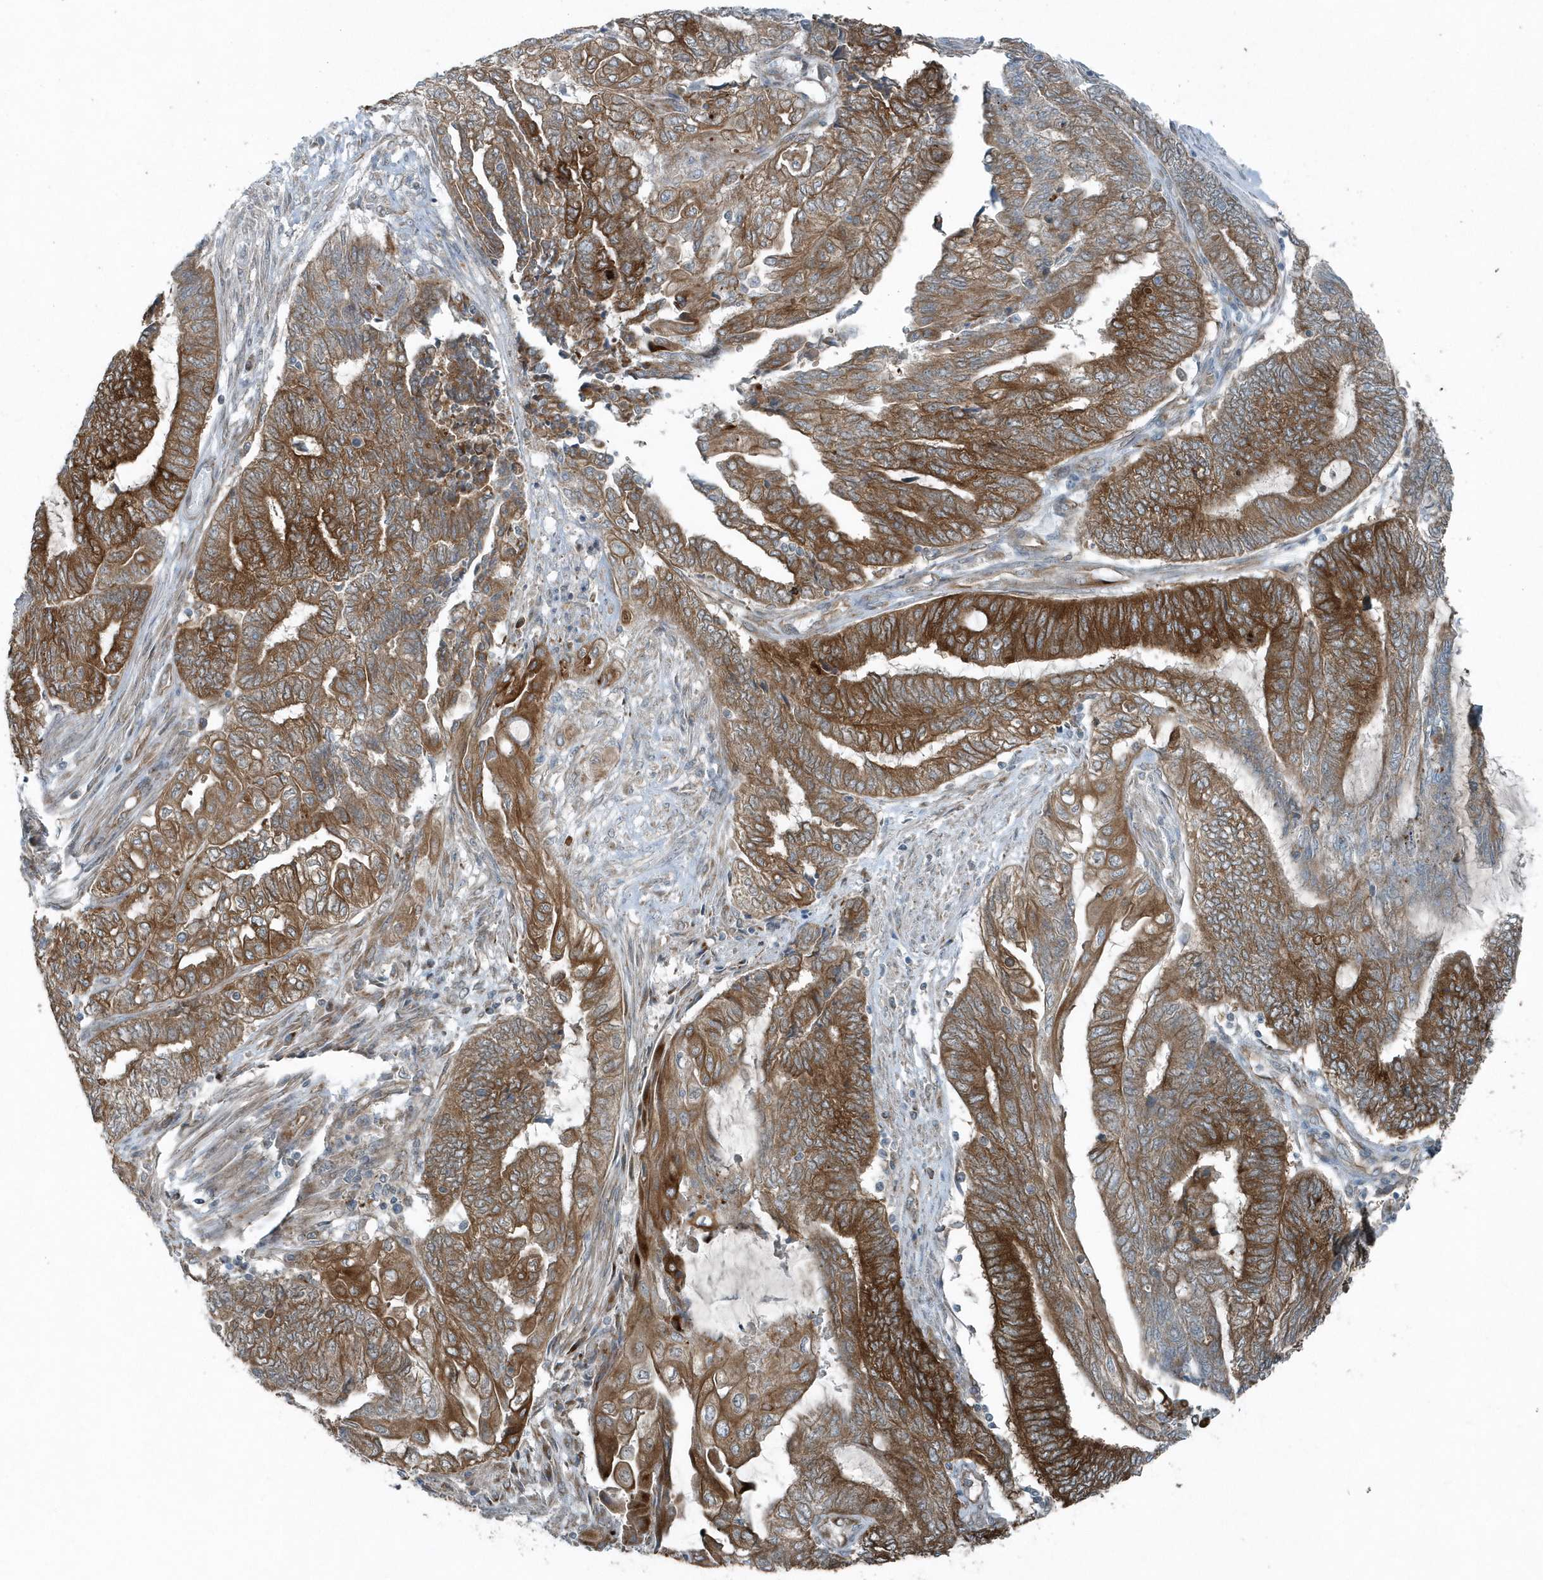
{"staining": {"intensity": "moderate", "quantity": ">75%", "location": "cytoplasmic/membranous"}, "tissue": "endometrial cancer", "cell_type": "Tumor cells", "image_type": "cancer", "snomed": [{"axis": "morphology", "description": "Adenocarcinoma, NOS"}, {"axis": "topography", "description": "Uterus"}, {"axis": "topography", "description": "Endometrium"}], "caption": "An immunohistochemistry photomicrograph of neoplastic tissue is shown. Protein staining in brown shows moderate cytoplasmic/membranous positivity in endometrial cancer (adenocarcinoma) within tumor cells.", "gene": "GCC2", "patient": {"sex": "female", "age": 70}}